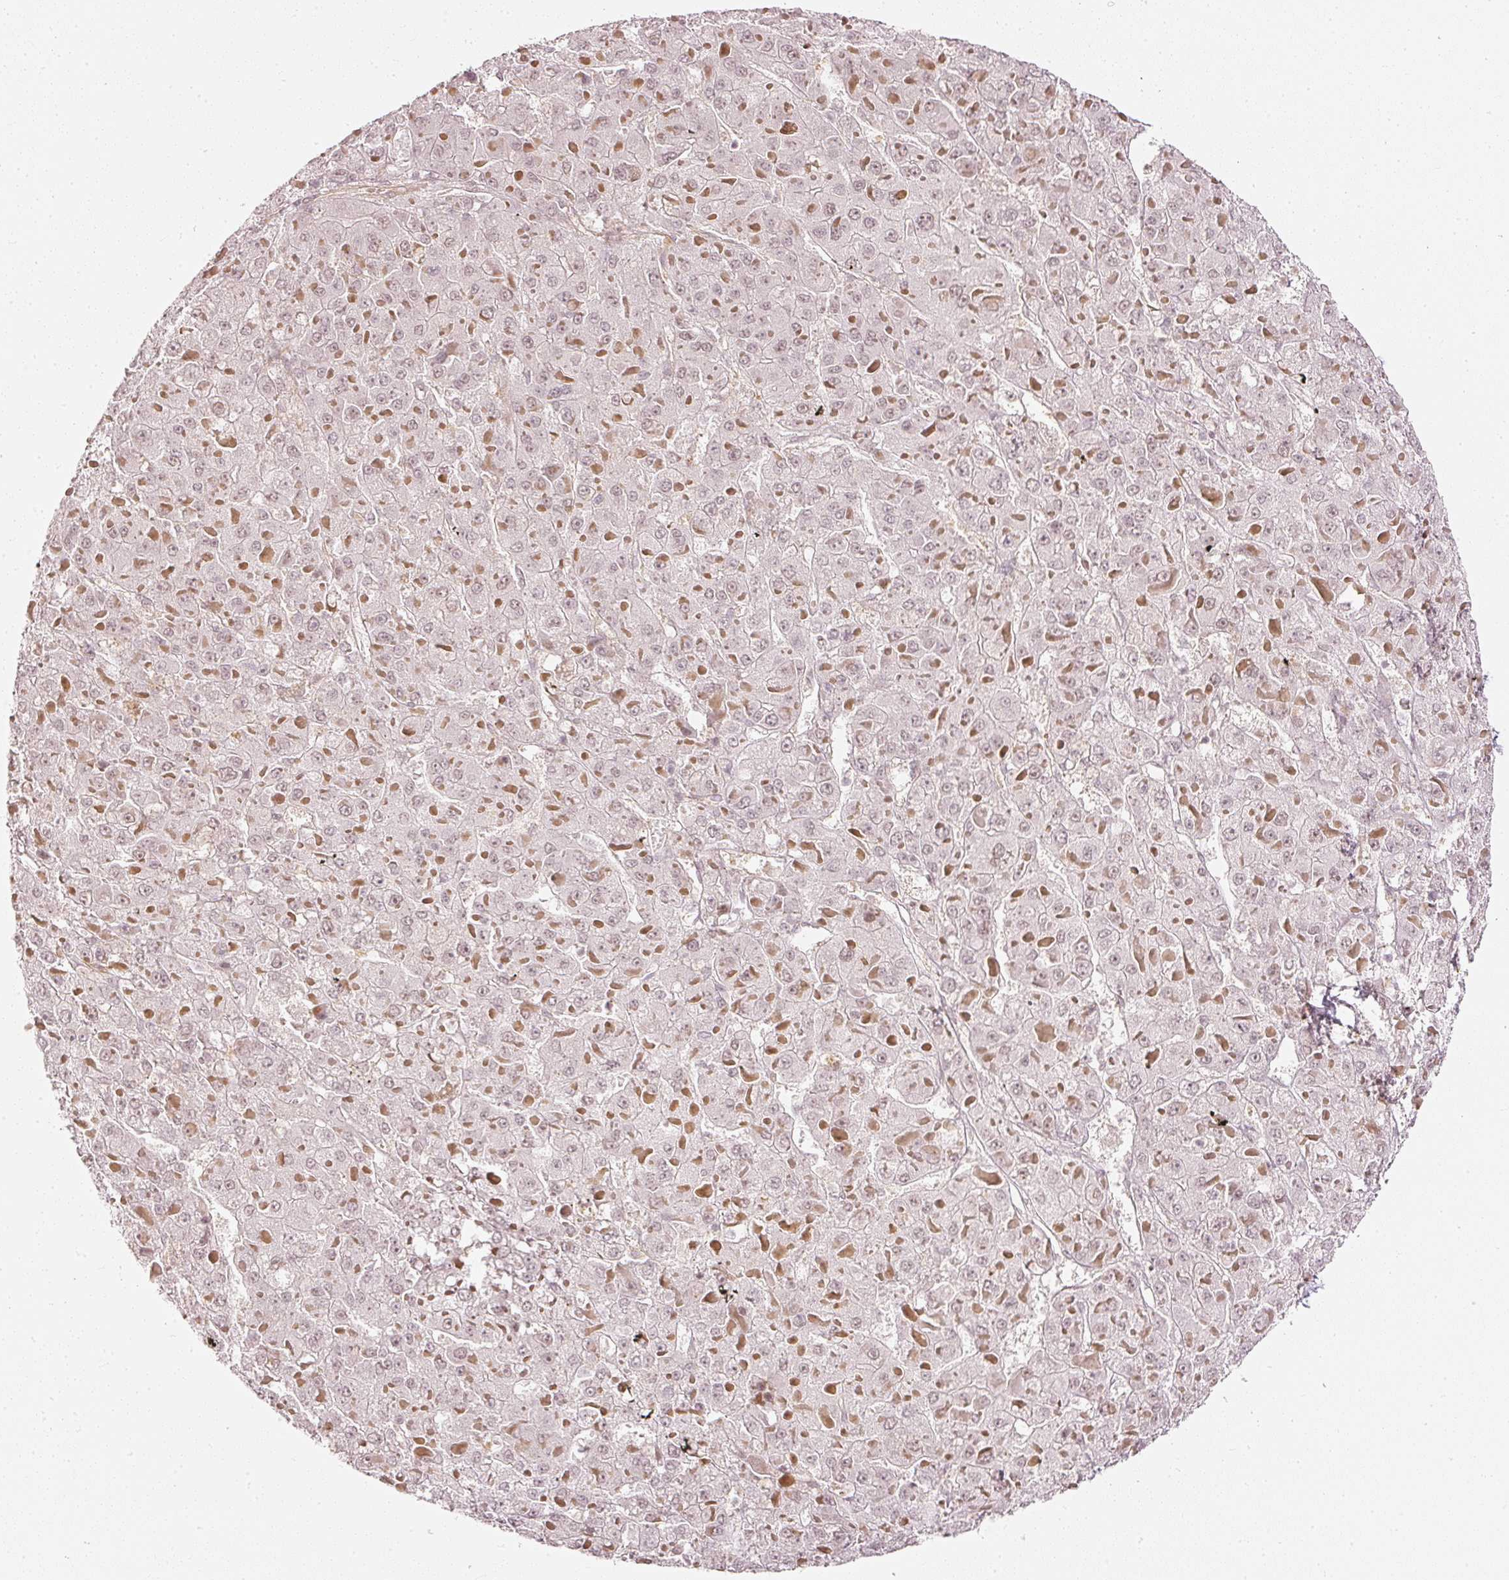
{"staining": {"intensity": "negative", "quantity": "none", "location": "none"}, "tissue": "liver cancer", "cell_type": "Tumor cells", "image_type": "cancer", "snomed": [{"axis": "morphology", "description": "Carcinoma, Hepatocellular, NOS"}, {"axis": "topography", "description": "Liver"}], "caption": "Tumor cells are negative for brown protein staining in hepatocellular carcinoma (liver).", "gene": "DRD2", "patient": {"sex": "female", "age": 73}}